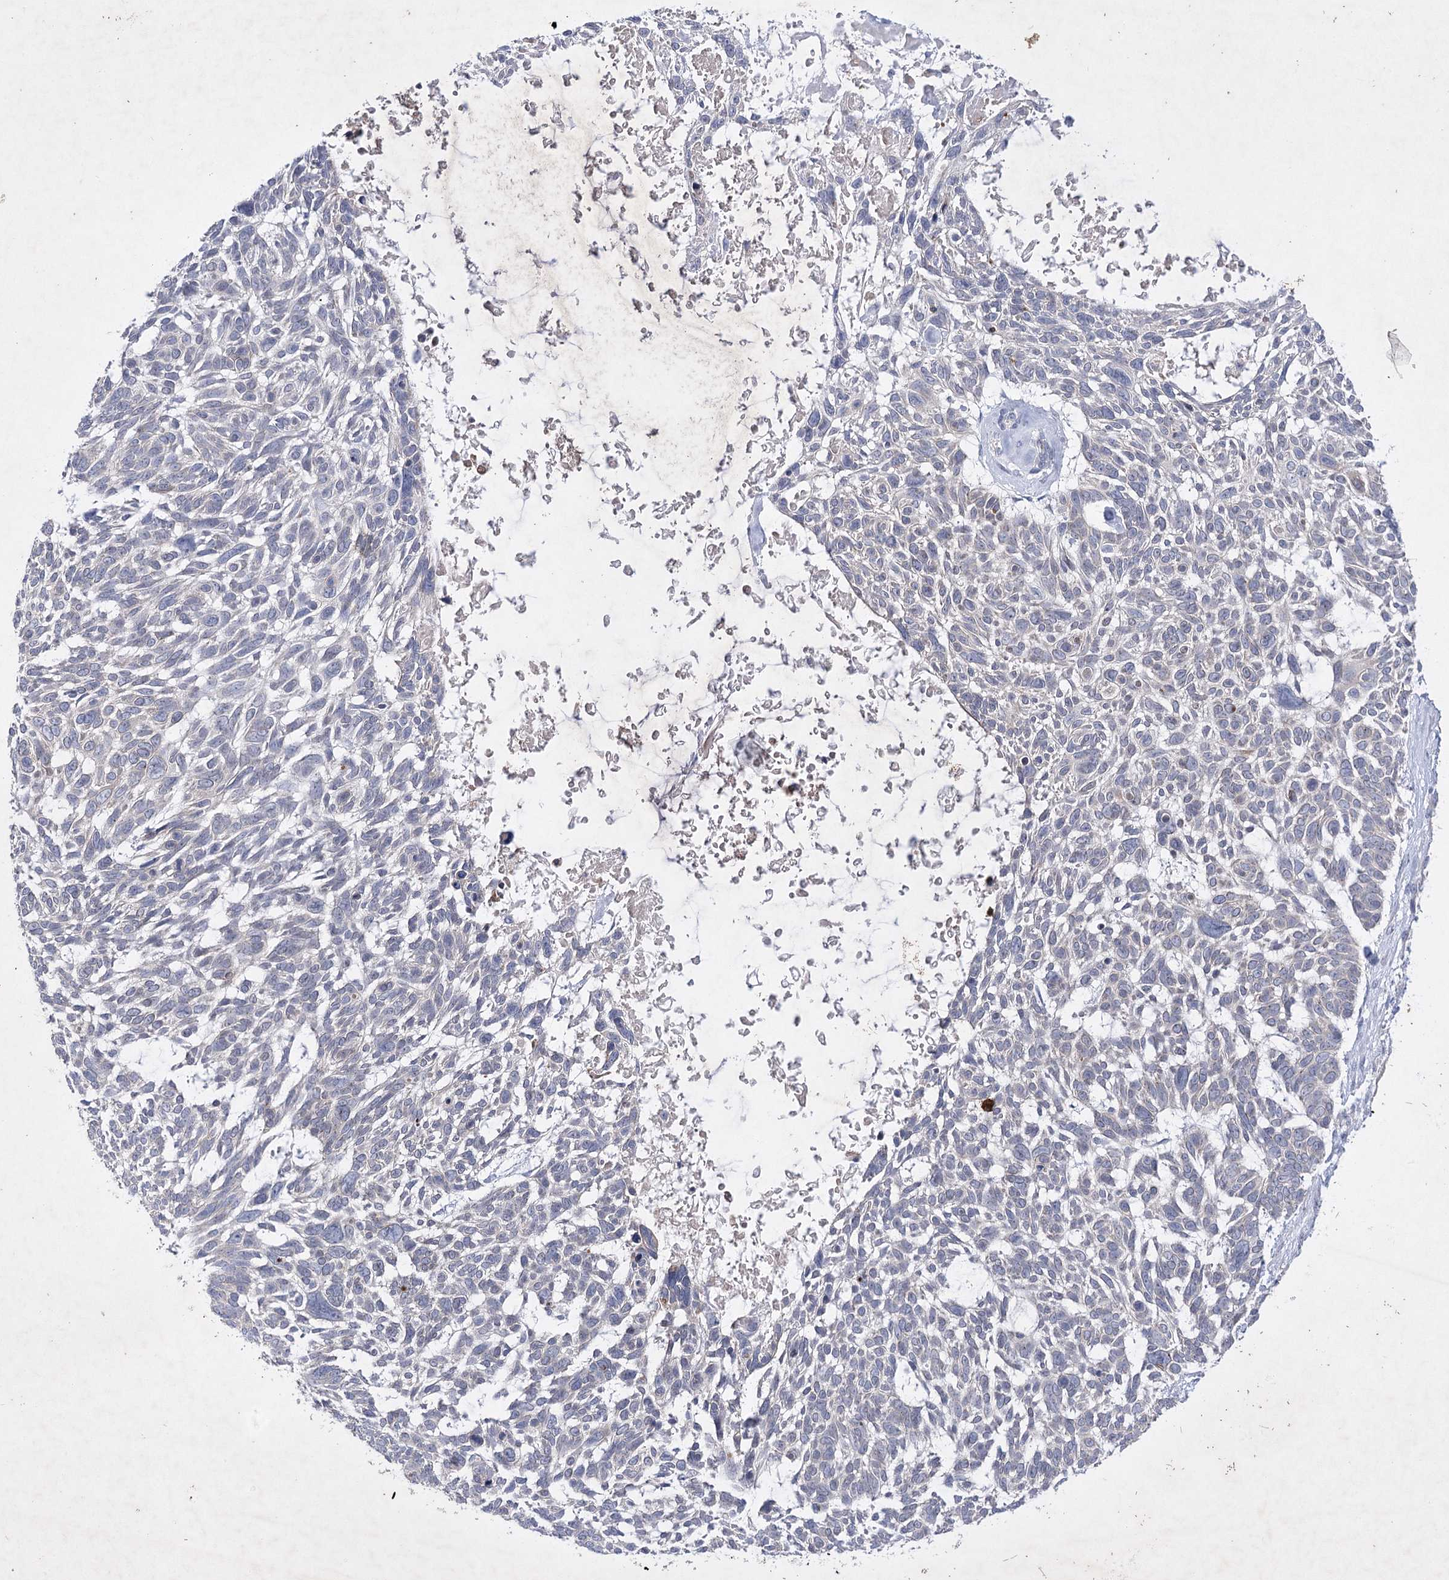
{"staining": {"intensity": "negative", "quantity": "none", "location": "none"}, "tissue": "skin cancer", "cell_type": "Tumor cells", "image_type": "cancer", "snomed": [{"axis": "morphology", "description": "Basal cell carcinoma"}, {"axis": "topography", "description": "Skin"}], "caption": "Immunohistochemistry image of neoplastic tissue: human skin basal cell carcinoma stained with DAB reveals no significant protein staining in tumor cells. The staining is performed using DAB brown chromogen with nuclei counter-stained in using hematoxylin.", "gene": "COX15", "patient": {"sex": "male", "age": 88}}